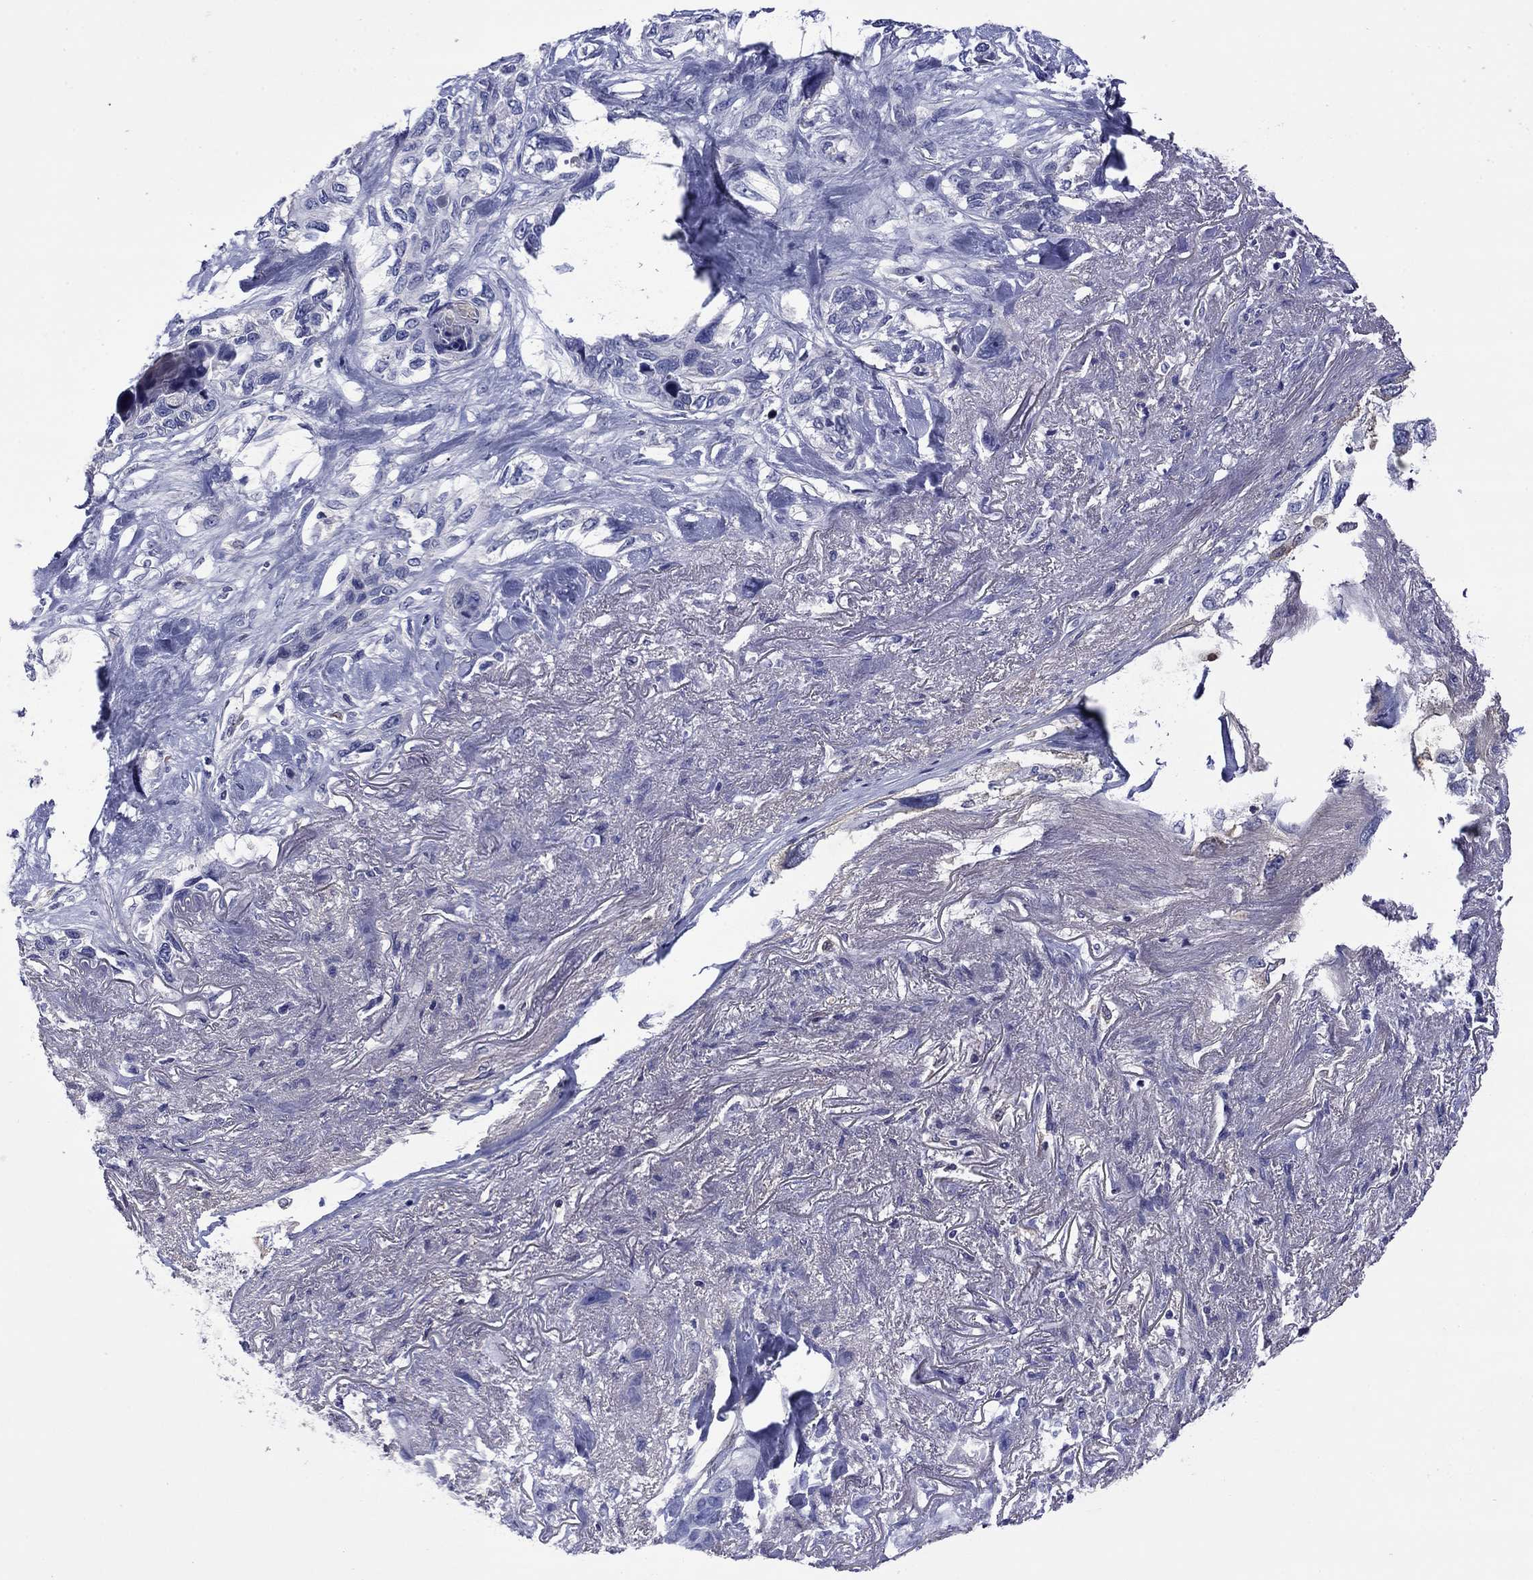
{"staining": {"intensity": "negative", "quantity": "none", "location": "none"}, "tissue": "lung cancer", "cell_type": "Tumor cells", "image_type": "cancer", "snomed": [{"axis": "morphology", "description": "Squamous cell carcinoma, NOS"}, {"axis": "topography", "description": "Lung"}], "caption": "Squamous cell carcinoma (lung) stained for a protein using immunohistochemistry (IHC) reveals no positivity tumor cells.", "gene": "APOA2", "patient": {"sex": "female", "age": 70}}